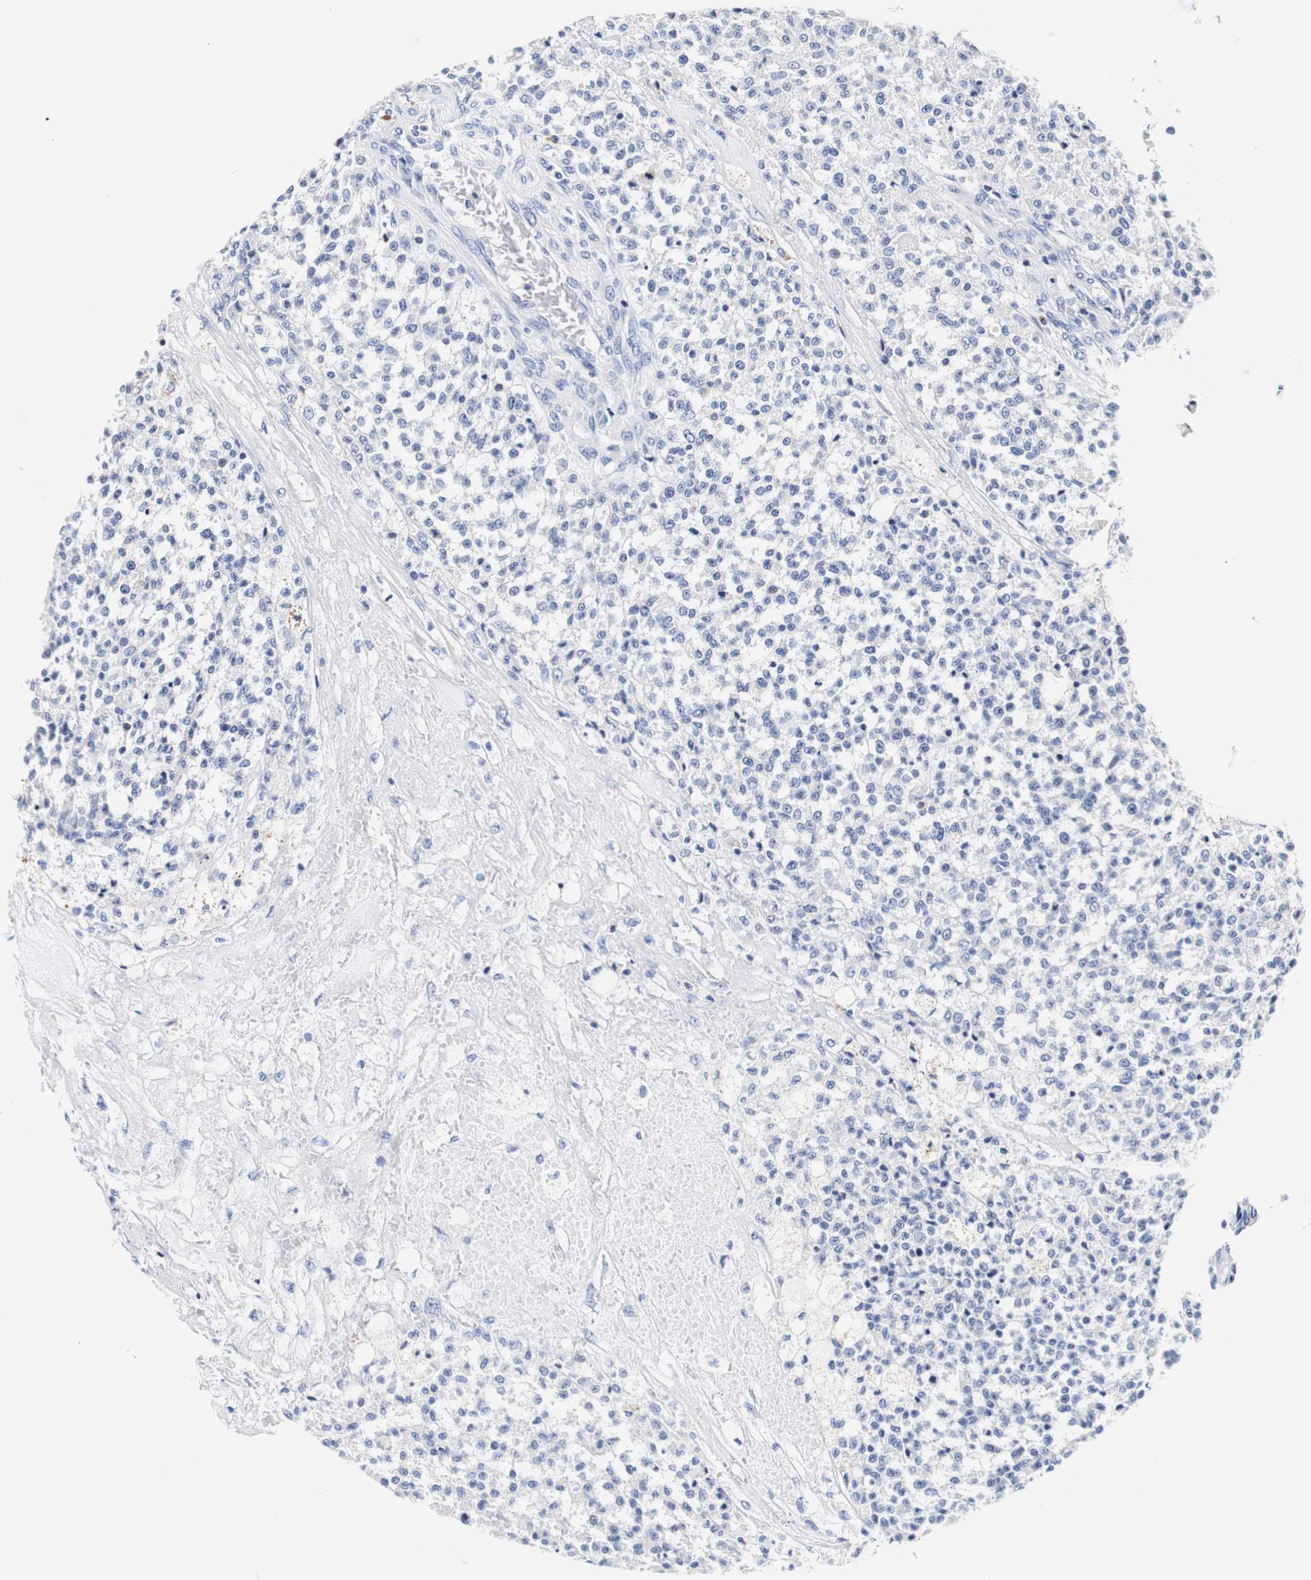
{"staining": {"intensity": "negative", "quantity": "none", "location": "none"}, "tissue": "testis cancer", "cell_type": "Tumor cells", "image_type": "cancer", "snomed": [{"axis": "morphology", "description": "Seminoma, NOS"}, {"axis": "topography", "description": "Testis"}], "caption": "Human testis cancer stained for a protein using immunohistochemistry (IHC) shows no positivity in tumor cells.", "gene": "CAMK4", "patient": {"sex": "male", "age": 59}}